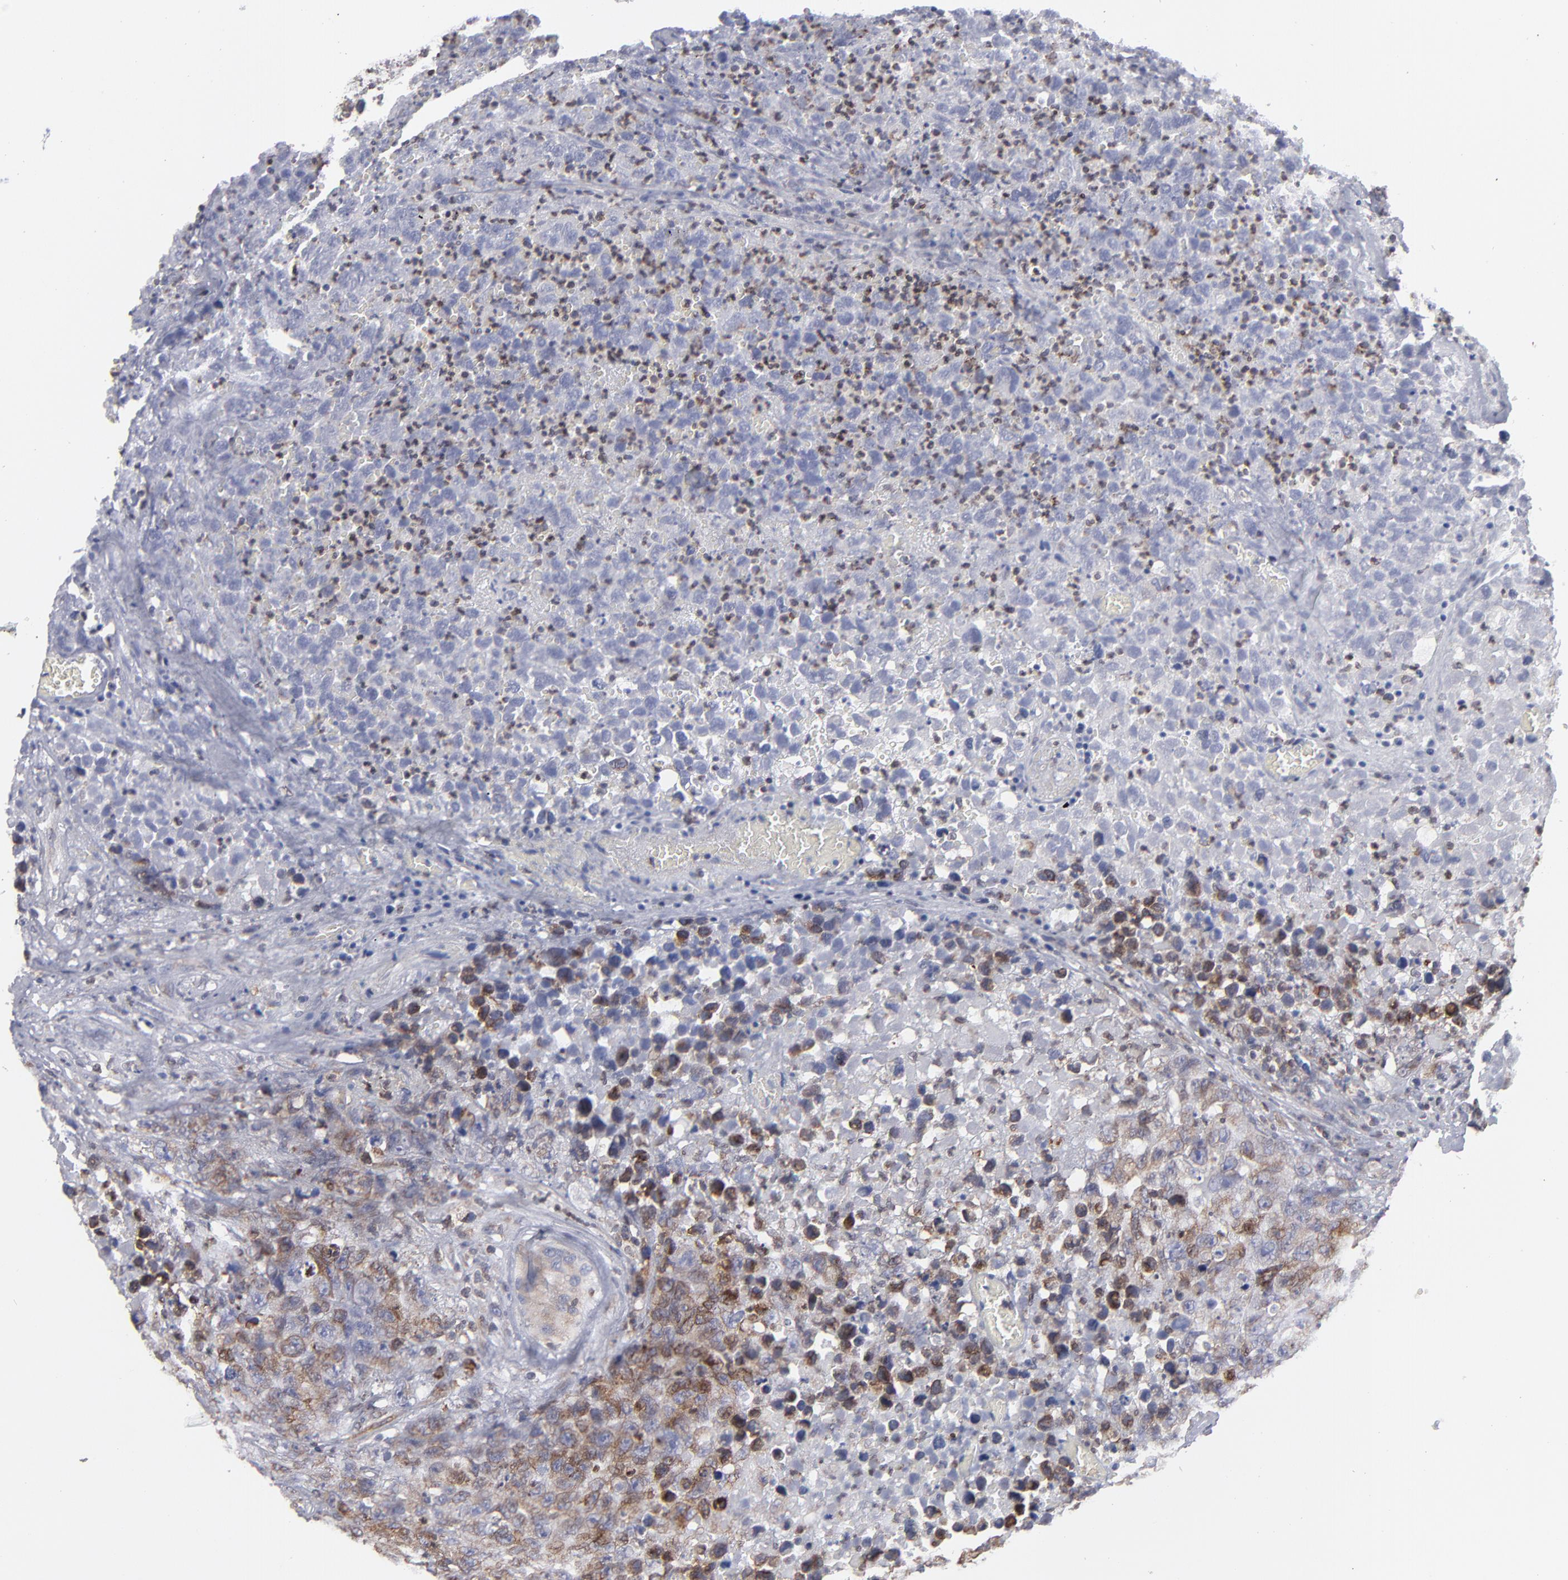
{"staining": {"intensity": "moderate", "quantity": ">75%", "location": "cytoplasmic/membranous"}, "tissue": "testis cancer", "cell_type": "Tumor cells", "image_type": "cancer", "snomed": [{"axis": "morphology", "description": "Carcinoma, Embryonal, NOS"}, {"axis": "topography", "description": "Testis"}], "caption": "Immunohistochemistry of testis cancer exhibits medium levels of moderate cytoplasmic/membranous staining in about >75% of tumor cells.", "gene": "TMX1", "patient": {"sex": "male", "age": 31}}